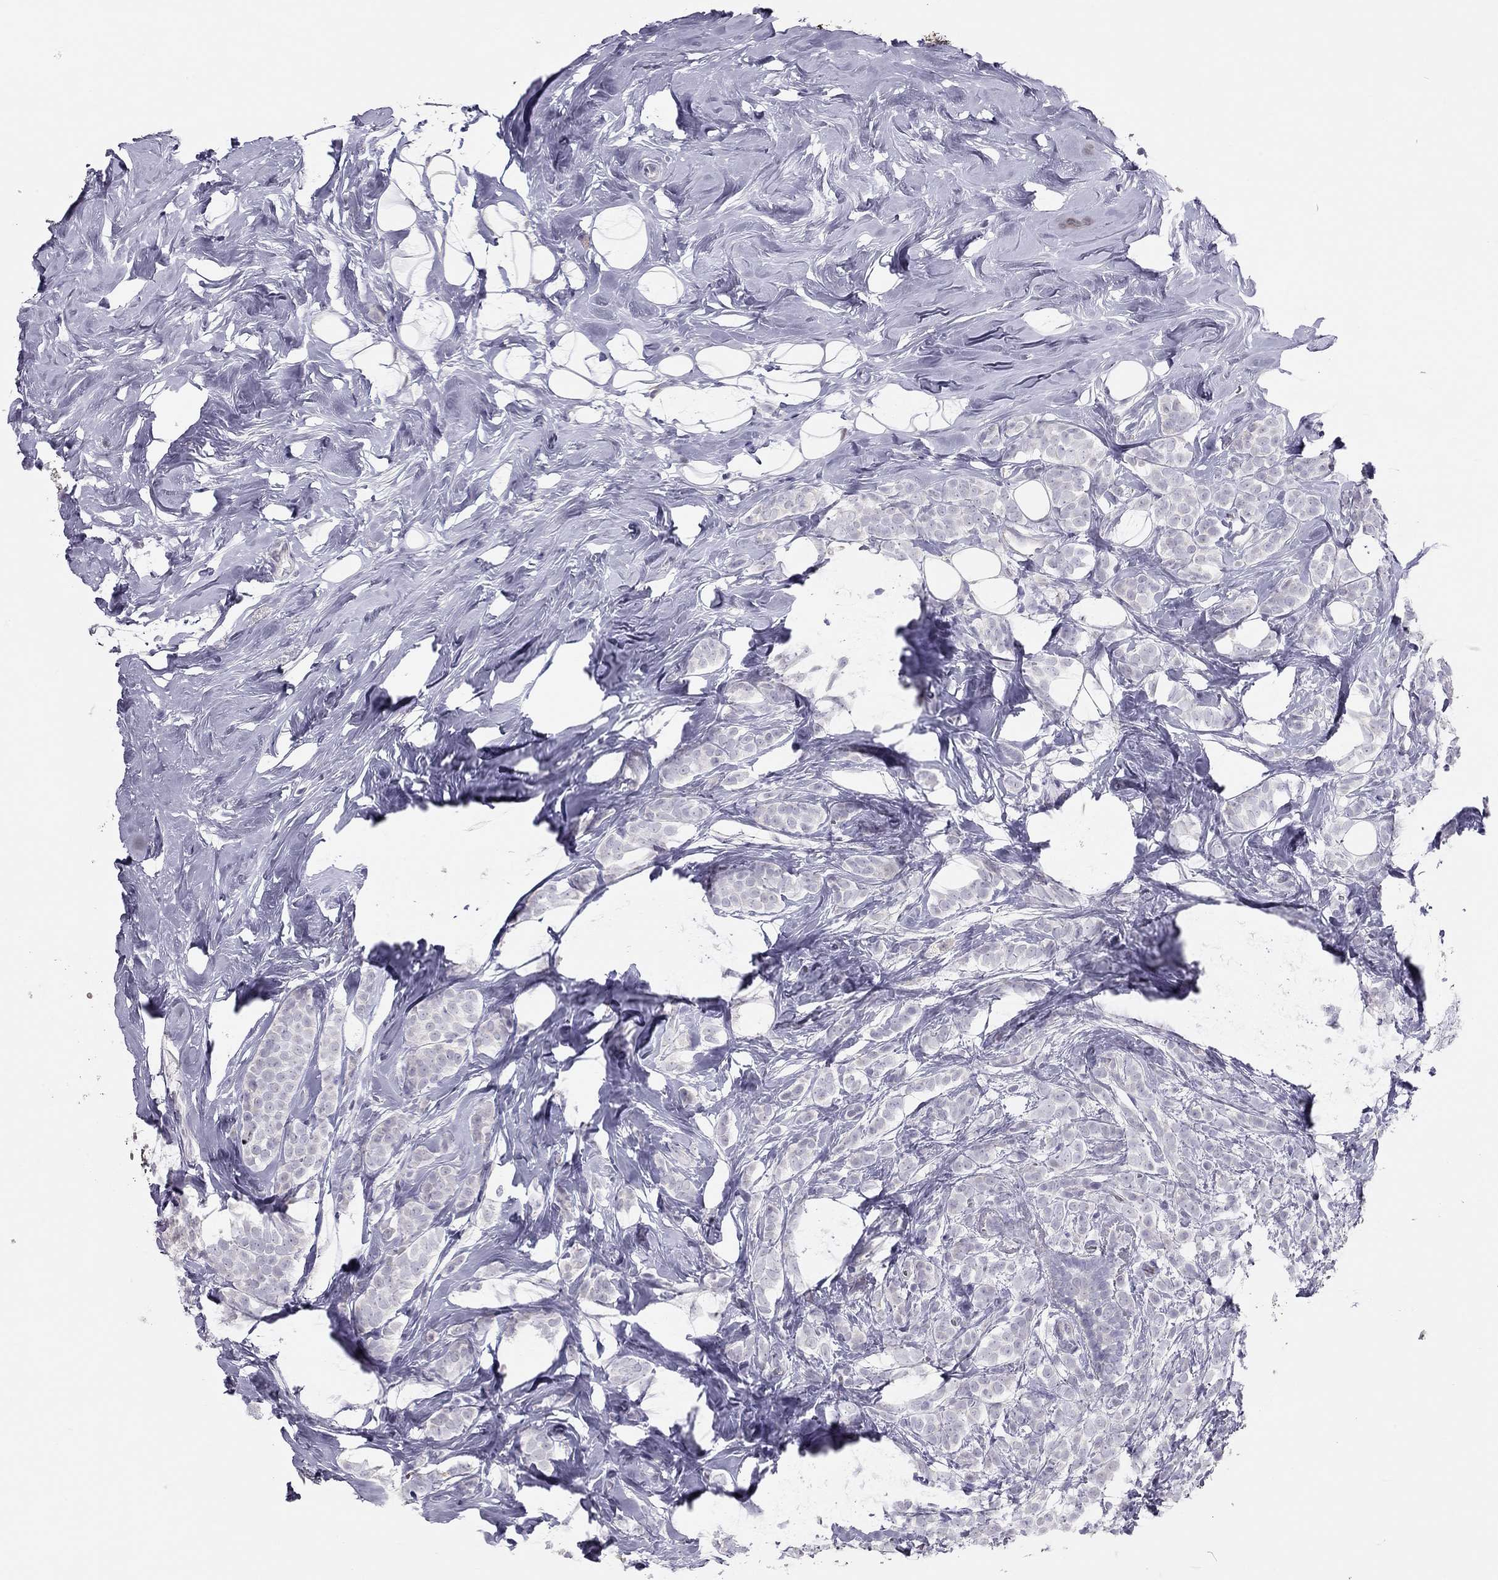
{"staining": {"intensity": "negative", "quantity": "none", "location": "none"}, "tissue": "breast cancer", "cell_type": "Tumor cells", "image_type": "cancer", "snomed": [{"axis": "morphology", "description": "Lobular carcinoma"}, {"axis": "topography", "description": "Breast"}], "caption": "High power microscopy photomicrograph of an immunohistochemistry (IHC) photomicrograph of breast lobular carcinoma, revealing no significant expression in tumor cells.", "gene": "SPATA12", "patient": {"sex": "female", "age": 49}}